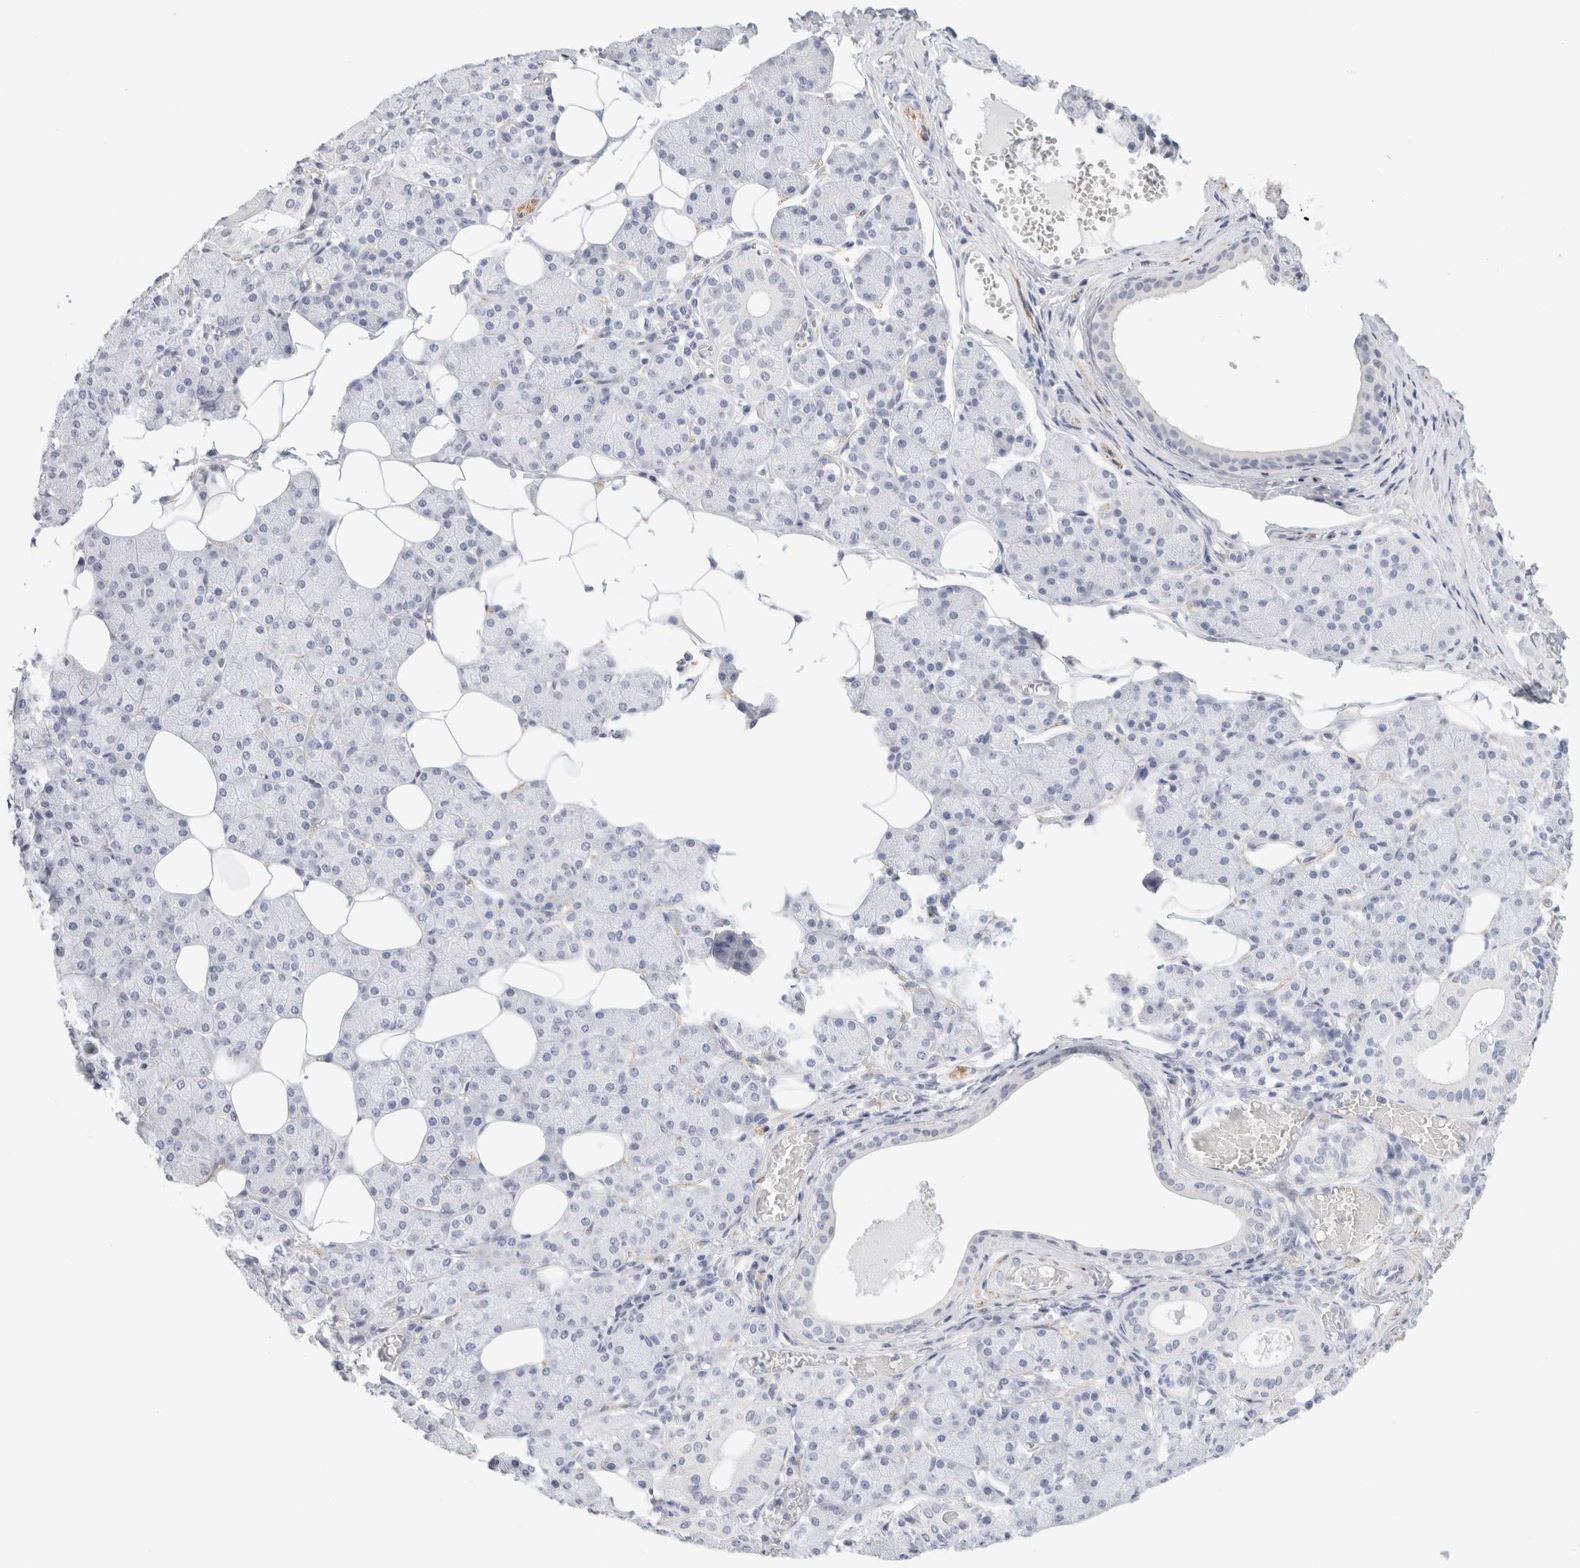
{"staining": {"intensity": "negative", "quantity": "none", "location": "none"}, "tissue": "salivary gland", "cell_type": "Glandular cells", "image_type": "normal", "snomed": [{"axis": "morphology", "description": "Normal tissue, NOS"}, {"axis": "topography", "description": "Salivary gland"}], "caption": "DAB (3,3'-diaminobenzidine) immunohistochemical staining of unremarkable human salivary gland reveals no significant expression in glandular cells.", "gene": "RTN4", "patient": {"sex": "female", "age": 33}}